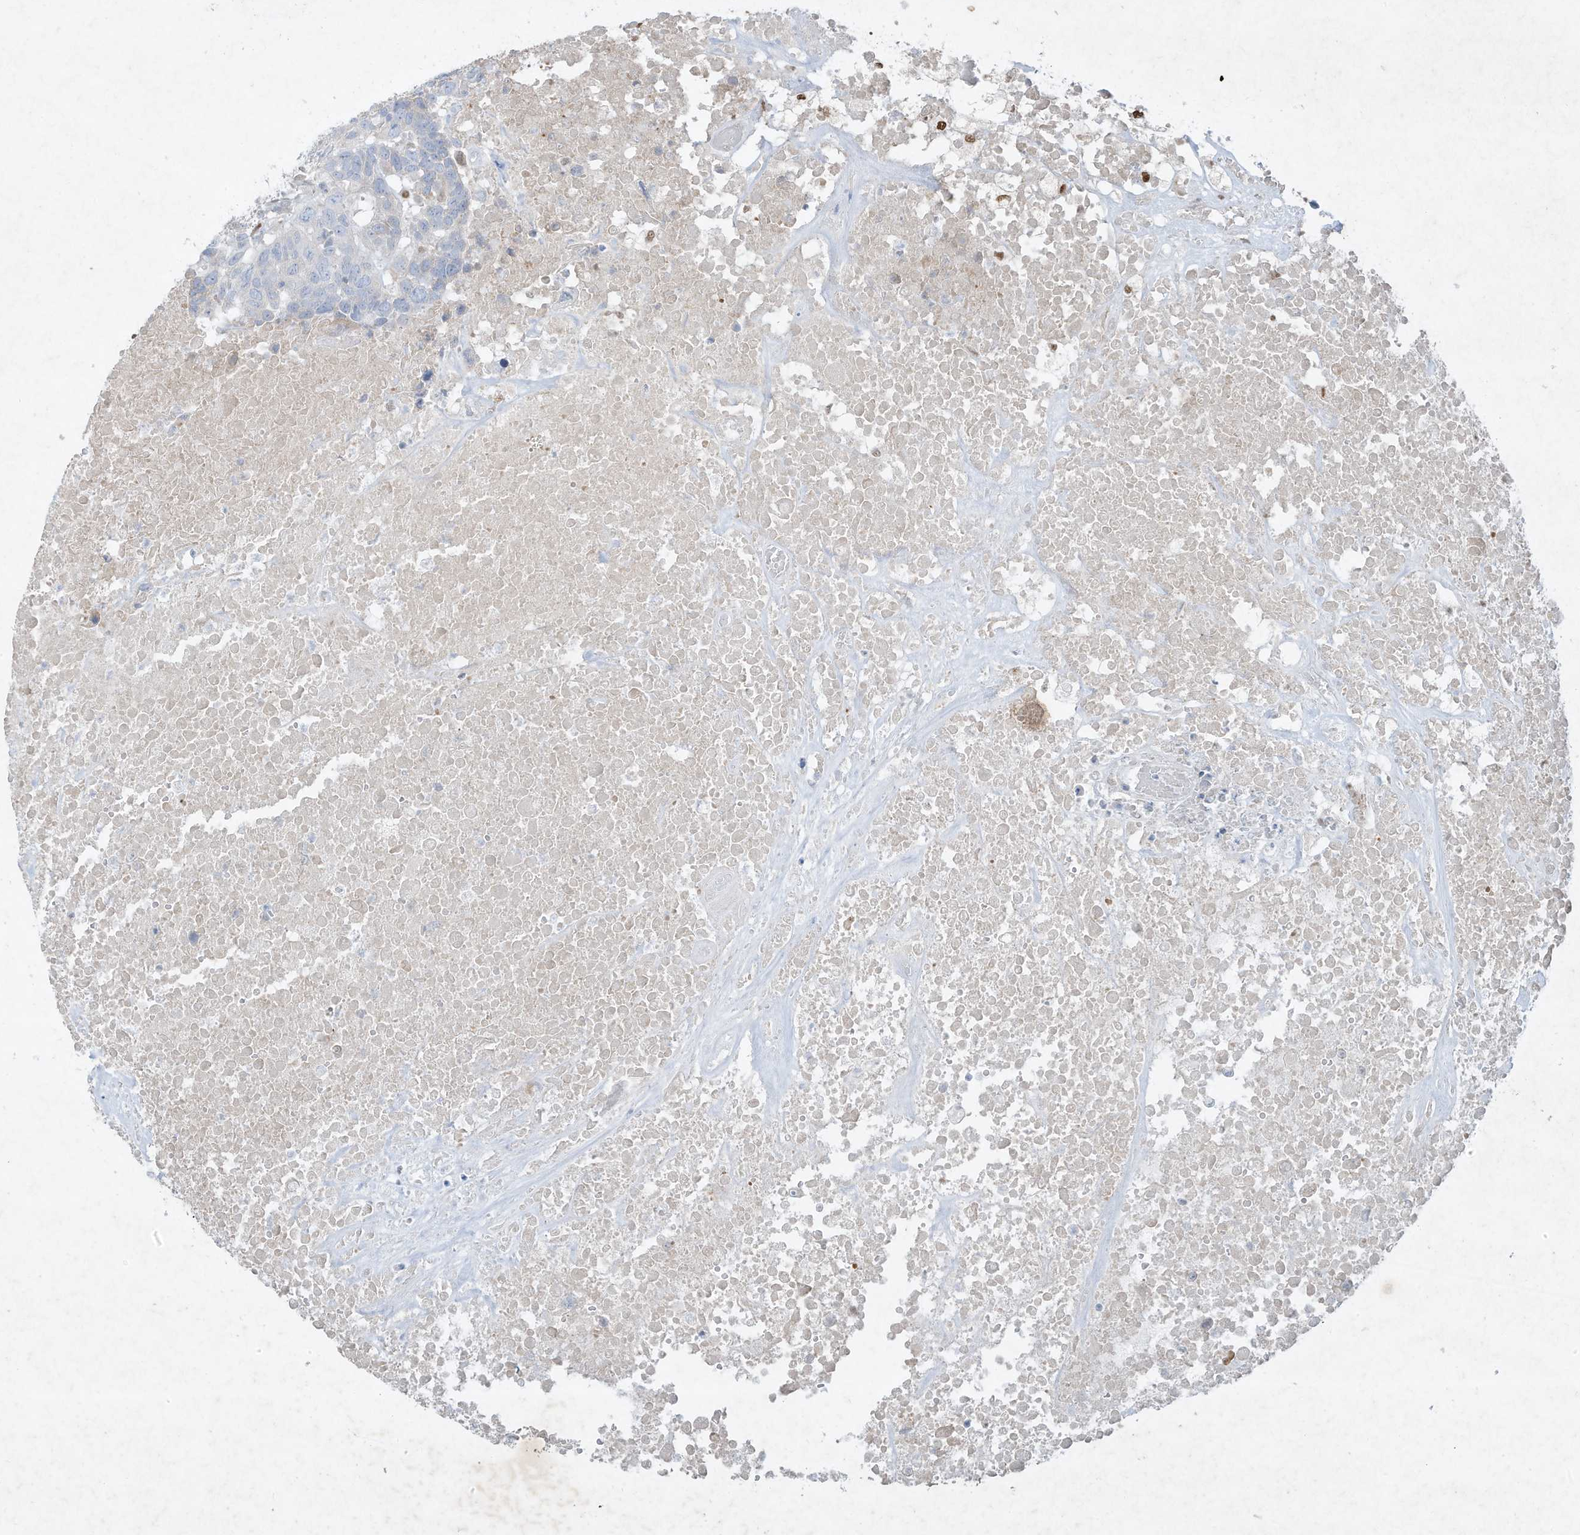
{"staining": {"intensity": "negative", "quantity": "none", "location": "none"}, "tissue": "head and neck cancer", "cell_type": "Tumor cells", "image_type": "cancer", "snomed": [{"axis": "morphology", "description": "Squamous cell carcinoma, NOS"}, {"axis": "topography", "description": "Head-Neck"}], "caption": "Immunohistochemistry (IHC) photomicrograph of neoplastic tissue: human head and neck squamous cell carcinoma stained with DAB (3,3'-diaminobenzidine) shows no significant protein staining in tumor cells.", "gene": "TUBE1", "patient": {"sex": "male", "age": 66}}